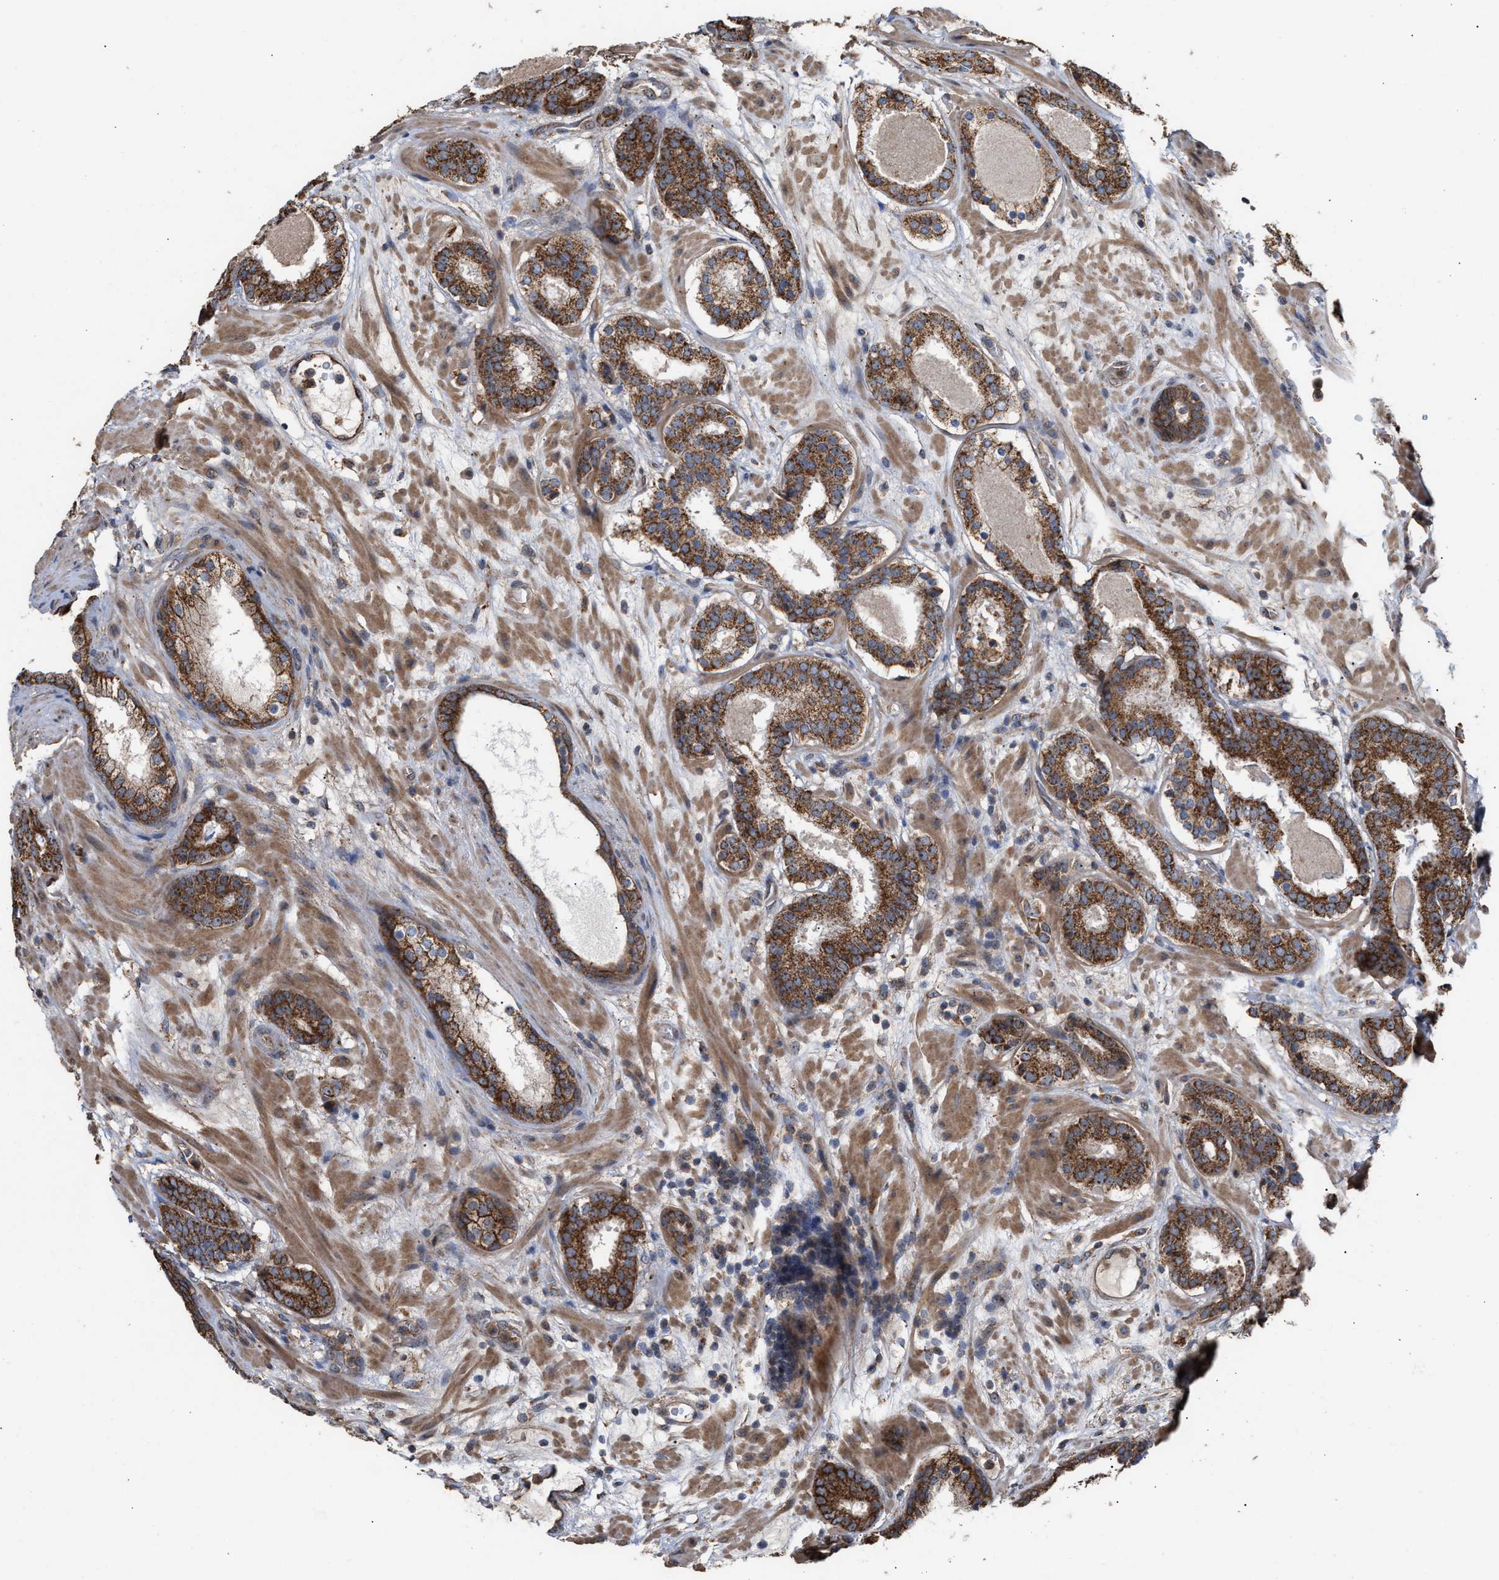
{"staining": {"intensity": "strong", "quantity": ">75%", "location": "cytoplasmic/membranous"}, "tissue": "prostate cancer", "cell_type": "Tumor cells", "image_type": "cancer", "snomed": [{"axis": "morphology", "description": "Adenocarcinoma, Low grade"}, {"axis": "topography", "description": "Prostate"}], "caption": "Protein staining displays strong cytoplasmic/membranous expression in approximately >75% of tumor cells in adenocarcinoma (low-grade) (prostate). The protein of interest is stained brown, and the nuclei are stained in blue (DAB IHC with brightfield microscopy, high magnification).", "gene": "EXOSC2", "patient": {"sex": "male", "age": 69}}